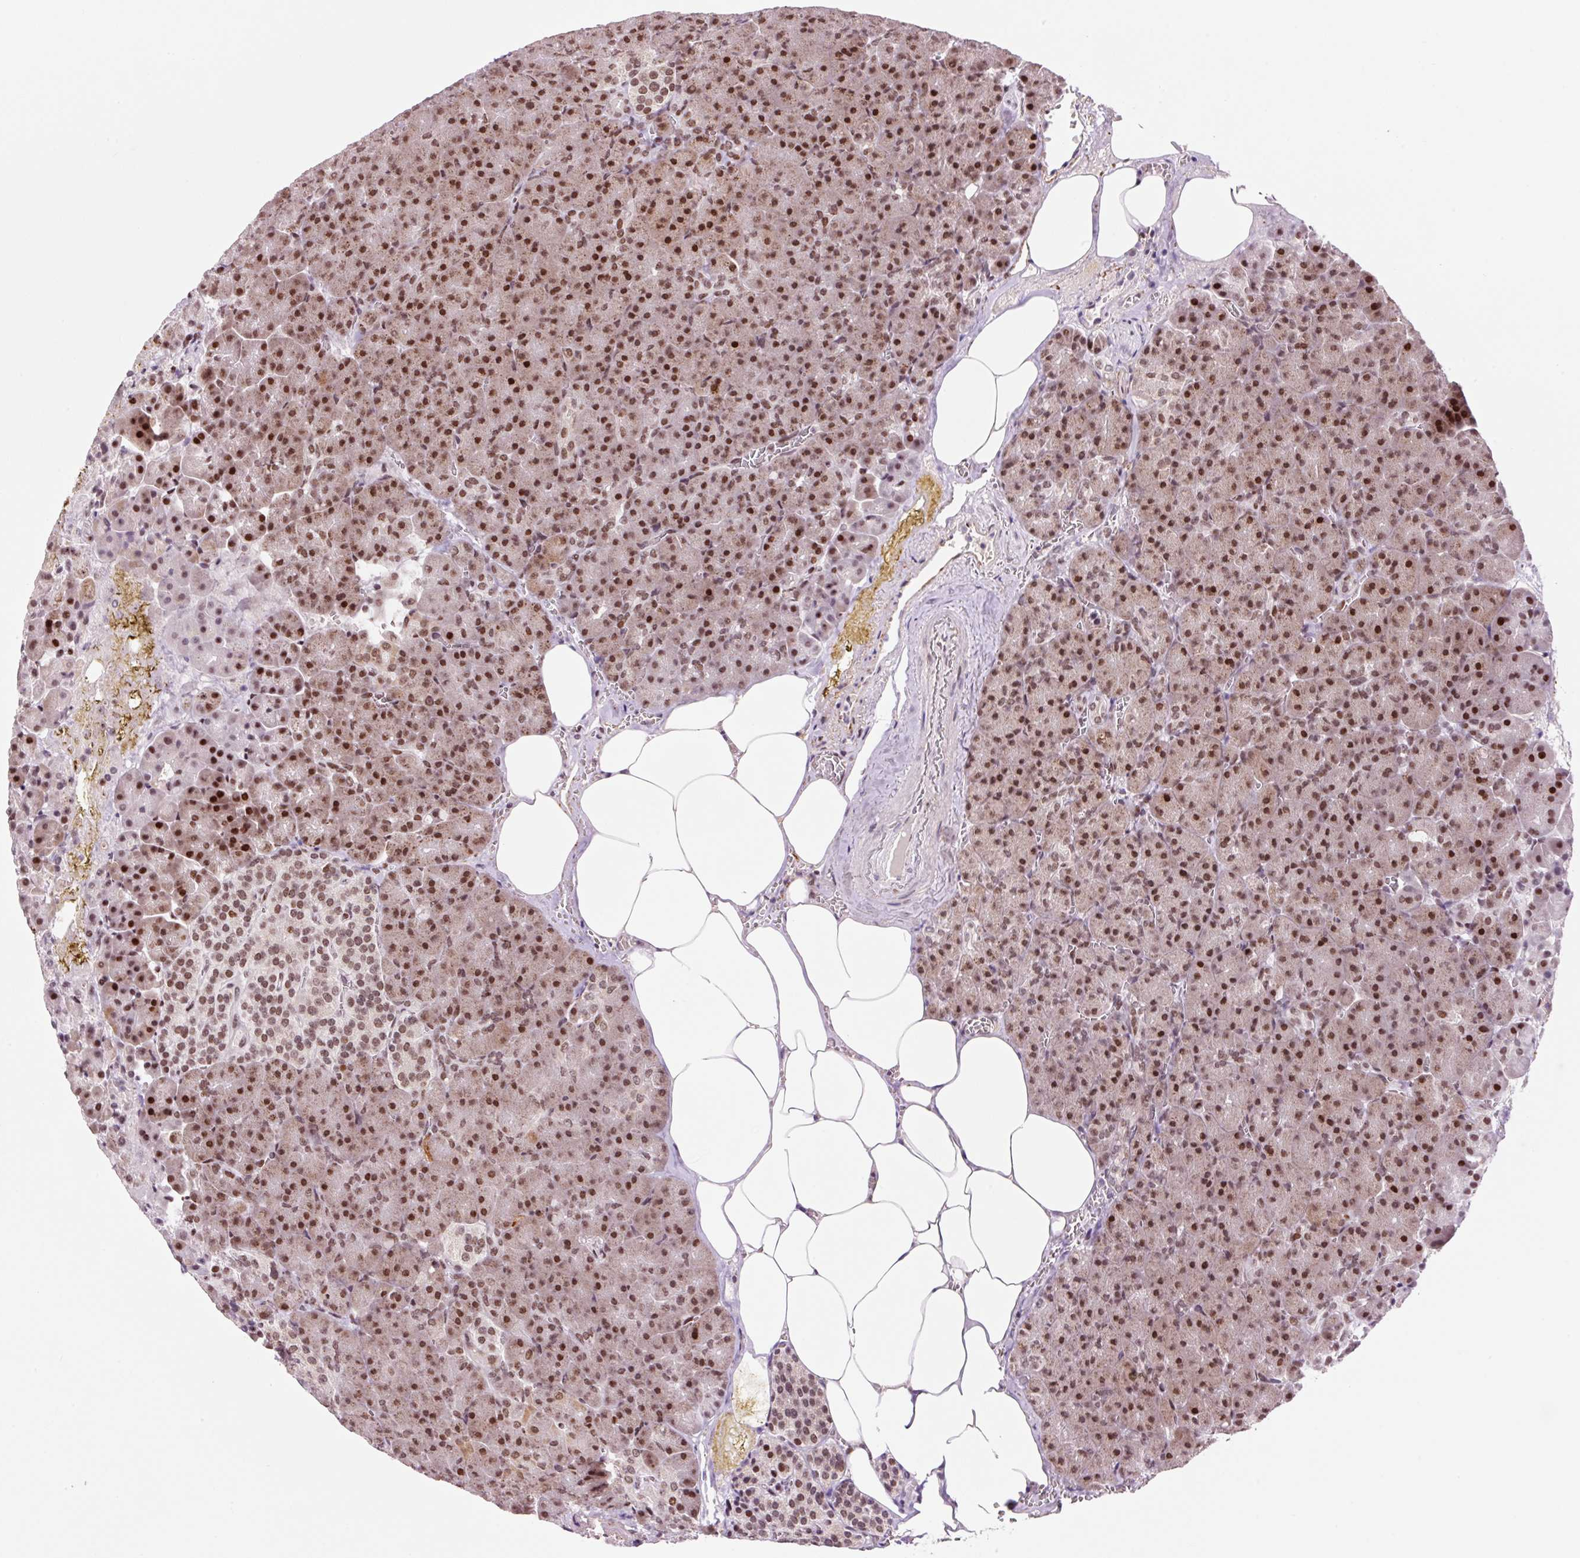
{"staining": {"intensity": "strong", "quantity": ">75%", "location": "nuclear"}, "tissue": "pancreas", "cell_type": "Exocrine glandular cells", "image_type": "normal", "snomed": [{"axis": "morphology", "description": "Normal tissue, NOS"}, {"axis": "topography", "description": "Pancreas"}], "caption": "The micrograph demonstrates immunohistochemical staining of unremarkable pancreas. There is strong nuclear positivity is seen in about >75% of exocrine glandular cells. Immunohistochemistry stains the protein of interest in brown and the nuclei are stained blue.", "gene": "CCNL2", "patient": {"sex": "female", "age": 74}}